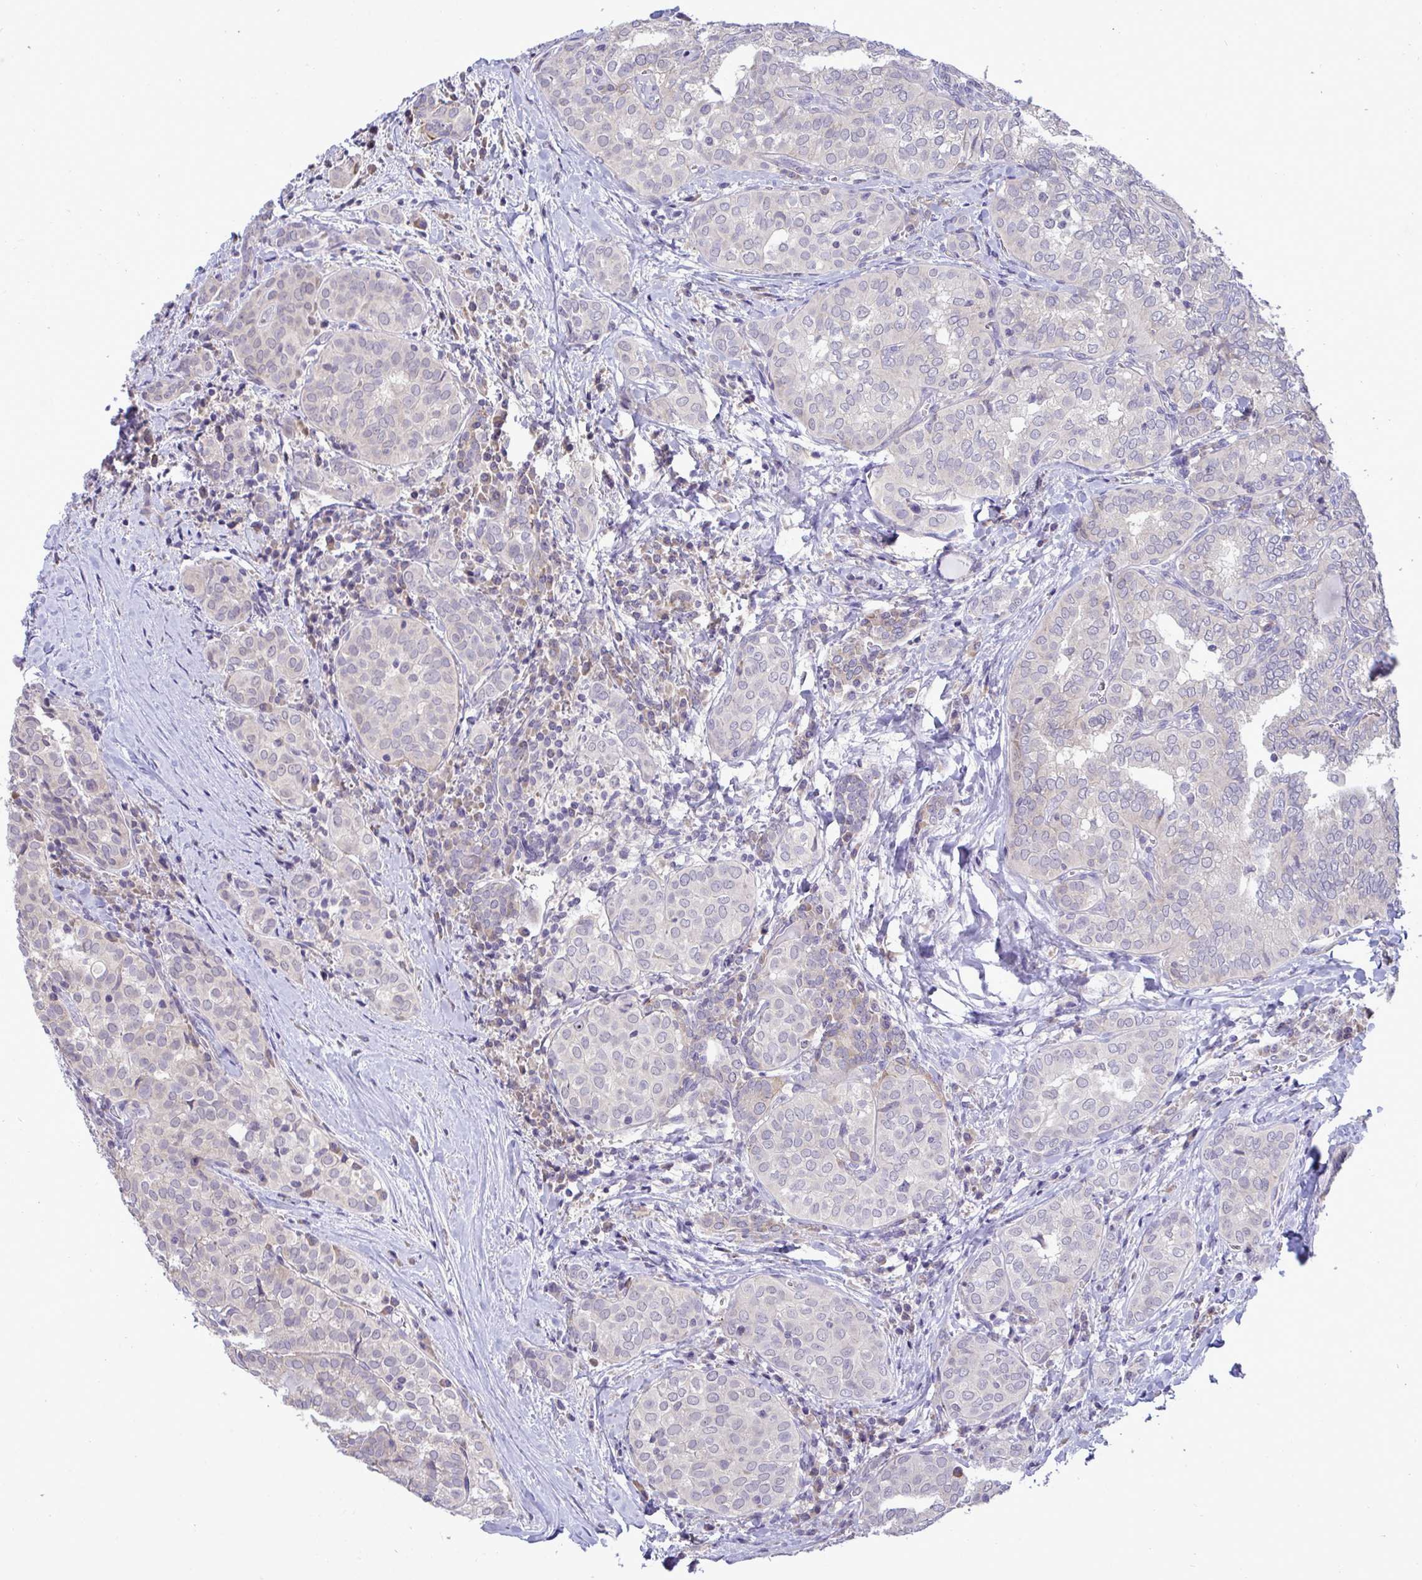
{"staining": {"intensity": "negative", "quantity": "none", "location": "none"}, "tissue": "thyroid cancer", "cell_type": "Tumor cells", "image_type": "cancer", "snomed": [{"axis": "morphology", "description": "Papillary adenocarcinoma, NOS"}, {"axis": "topography", "description": "Thyroid gland"}], "caption": "Protein analysis of thyroid cancer demonstrates no significant positivity in tumor cells. (DAB IHC visualized using brightfield microscopy, high magnification).", "gene": "TMEM41A", "patient": {"sex": "female", "age": 30}}